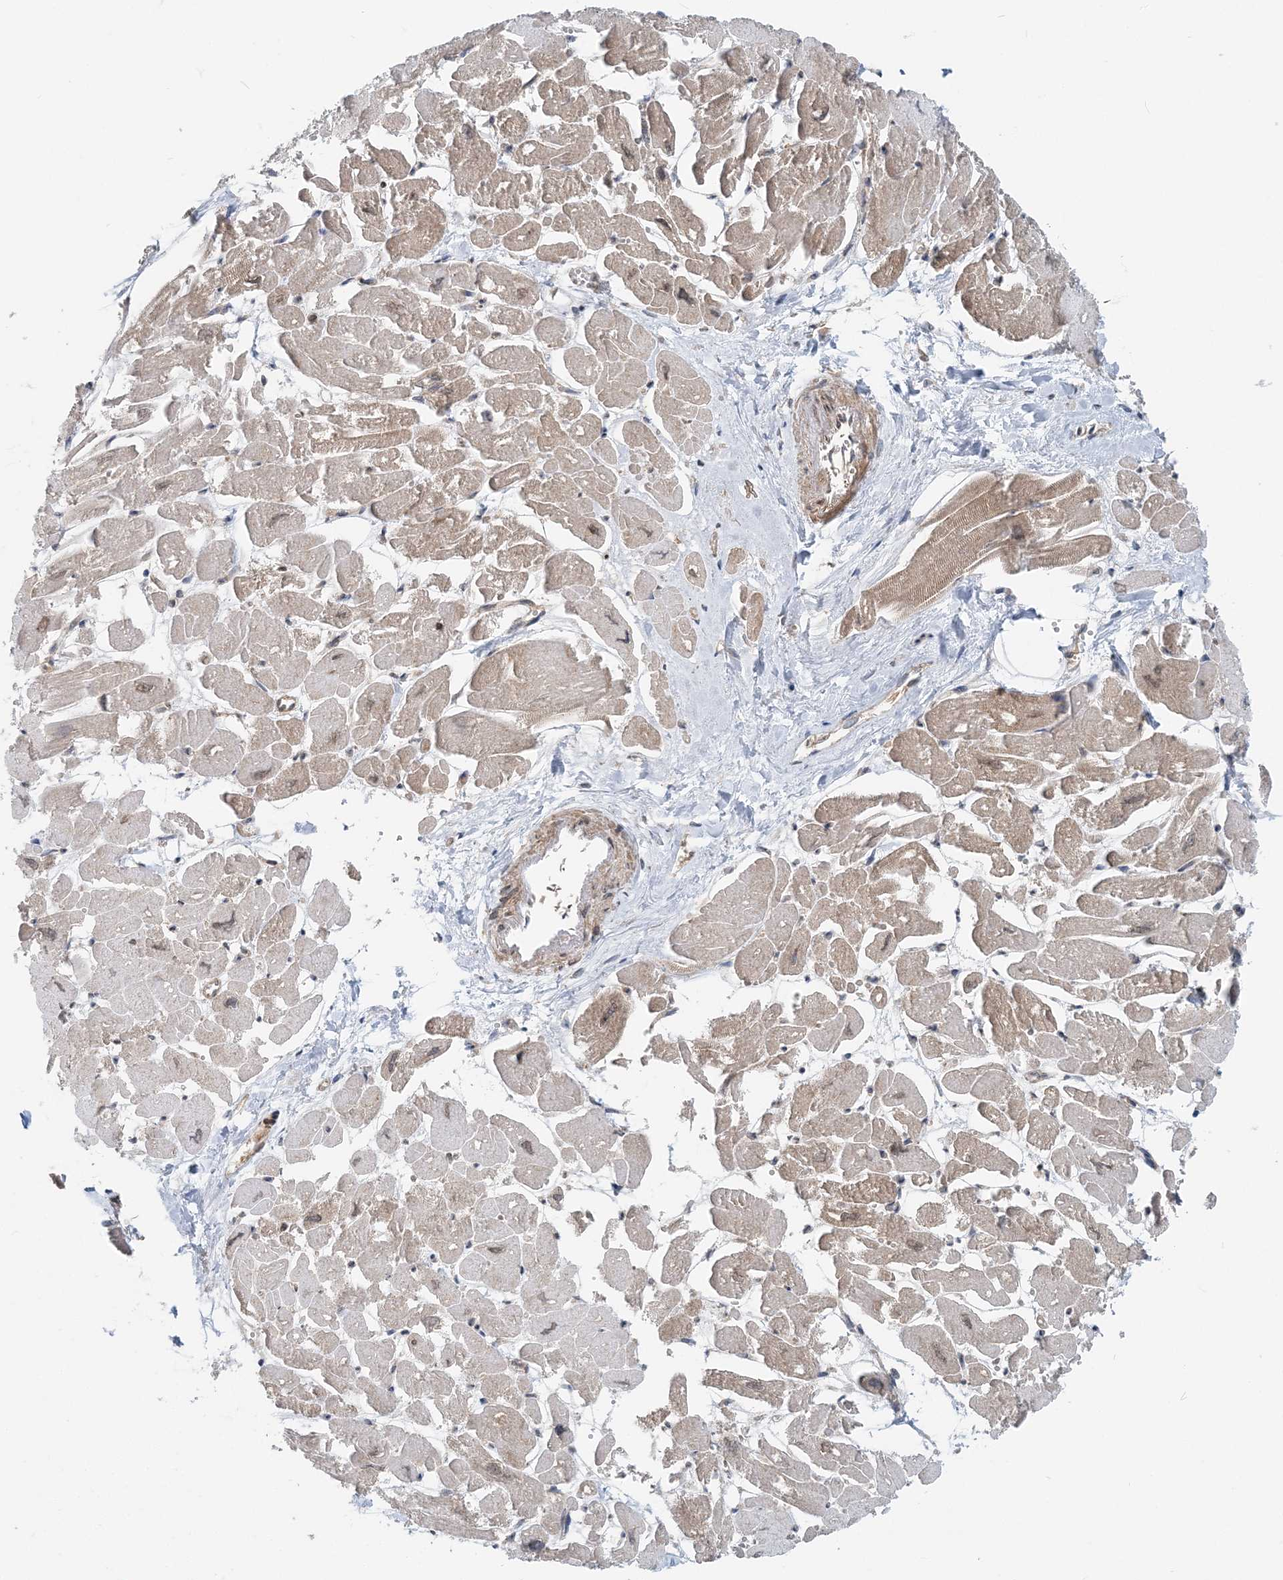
{"staining": {"intensity": "weak", "quantity": "25%-75%", "location": "cytoplasmic/membranous"}, "tissue": "heart muscle", "cell_type": "Cardiomyocytes", "image_type": "normal", "snomed": [{"axis": "morphology", "description": "Normal tissue, NOS"}, {"axis": "topography", "description": "Heart"}], "caption": "Brown immunohistochemical staining in unremarkable human heart muscle displays weak cytoplasmic/membranous staining in about 25%-75% of cardiomyocytes. The protein is shown in brown color, while the nuclei are stained blue.", "gene": "MOB4", "patient": {"sex": "male", "age": 54}}